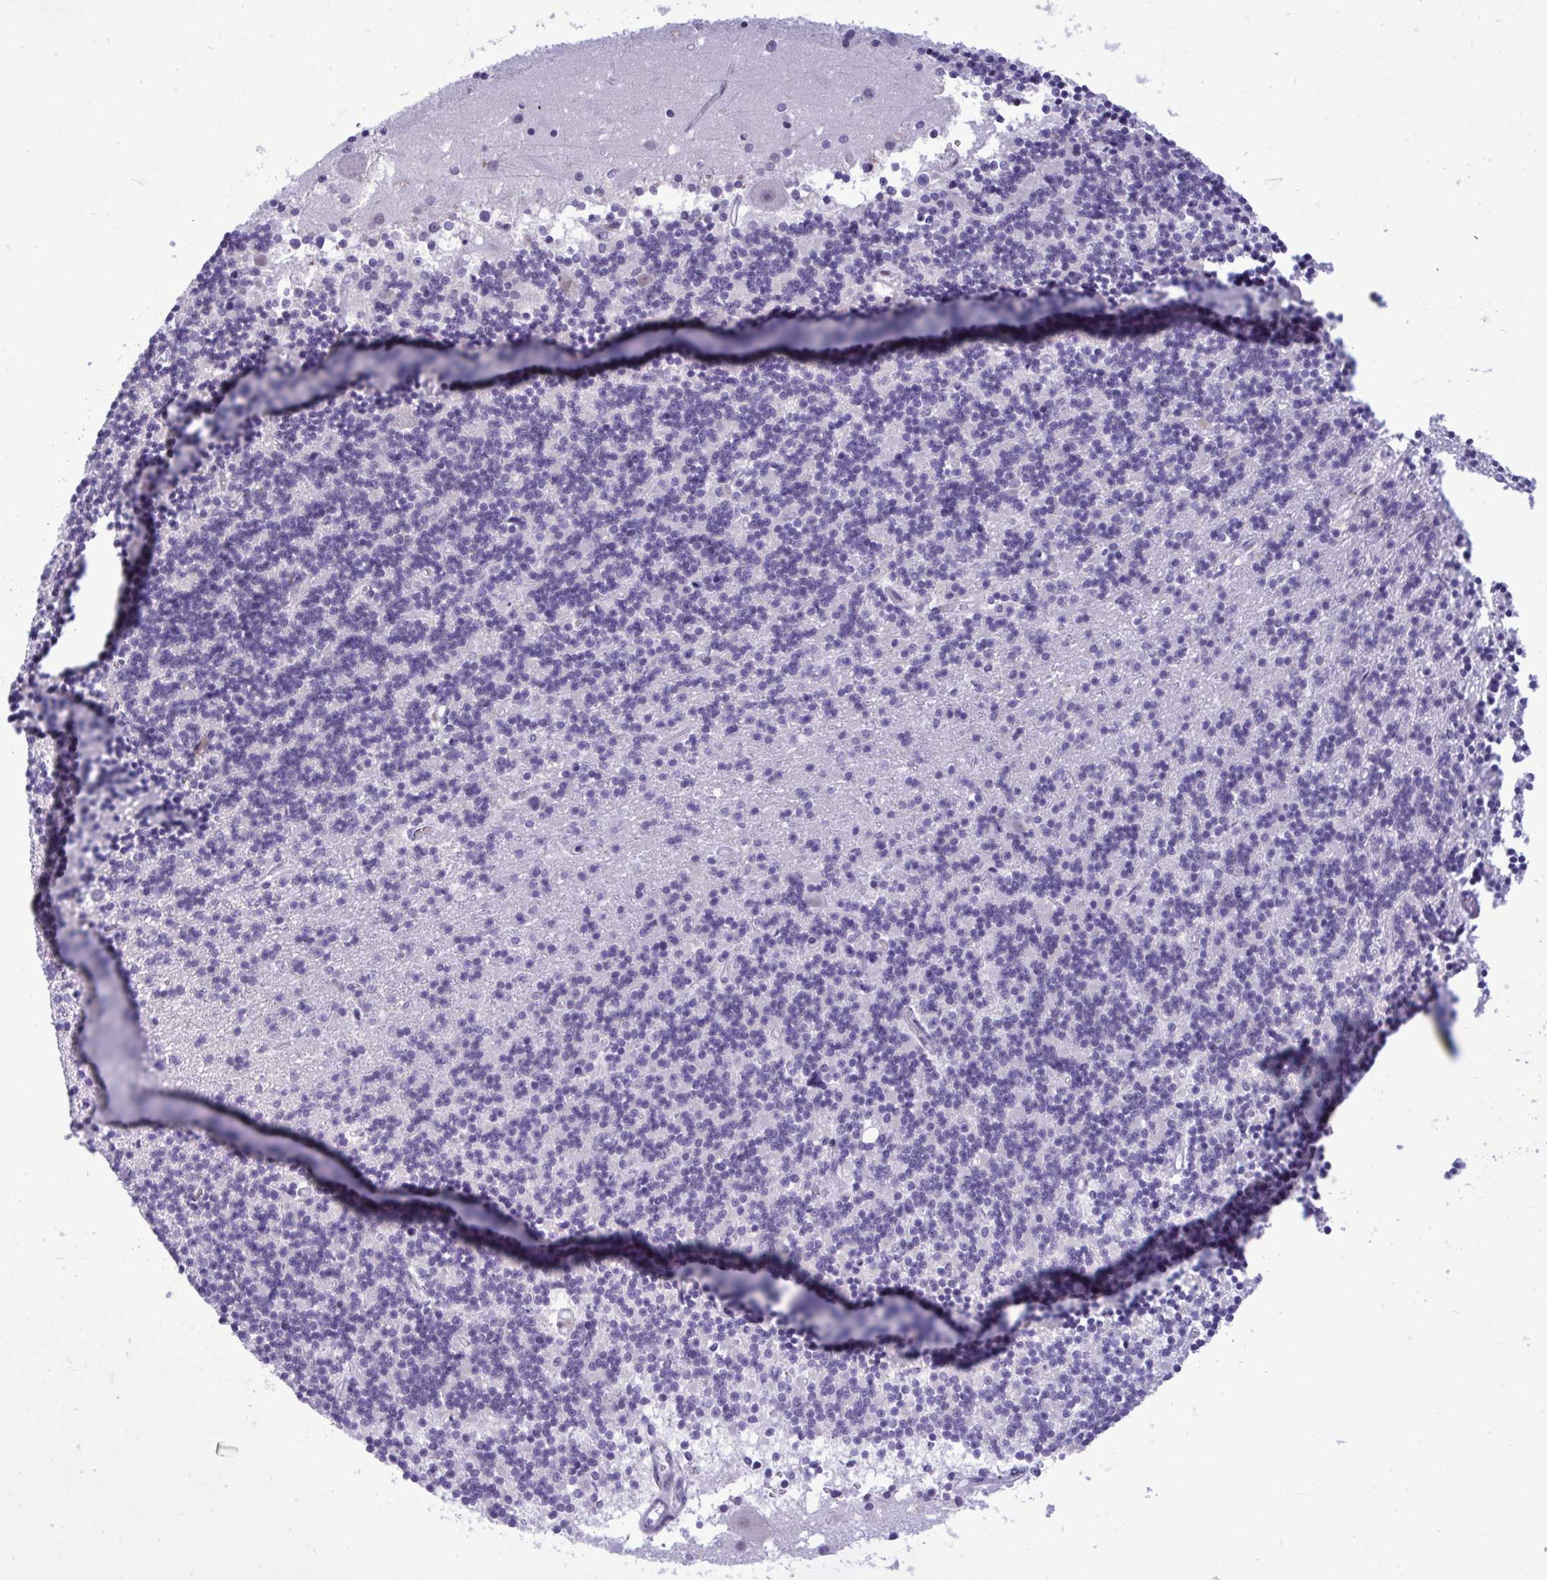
{"staining": {"intensity": "negative", "quantity": "none", "location": "none"}, "tissue": "cerebellum", "cell_type": "Cells in granular layer", "image_type": "normal", "snomed": [{"axis": "morphology", "description": "Normal tissue, NOS"}, {"axis": "topography", "description": "Cerebellum"}], "caption": "This photomicrograph is of normal cerebellum stained with immunohistochemistry to label a protein in brown with the nuclei are counter-stained blue. There is no expression in cells in granular layer.", "gene": "C1QL2", "patient": {"sex": "male", "age": 54}}